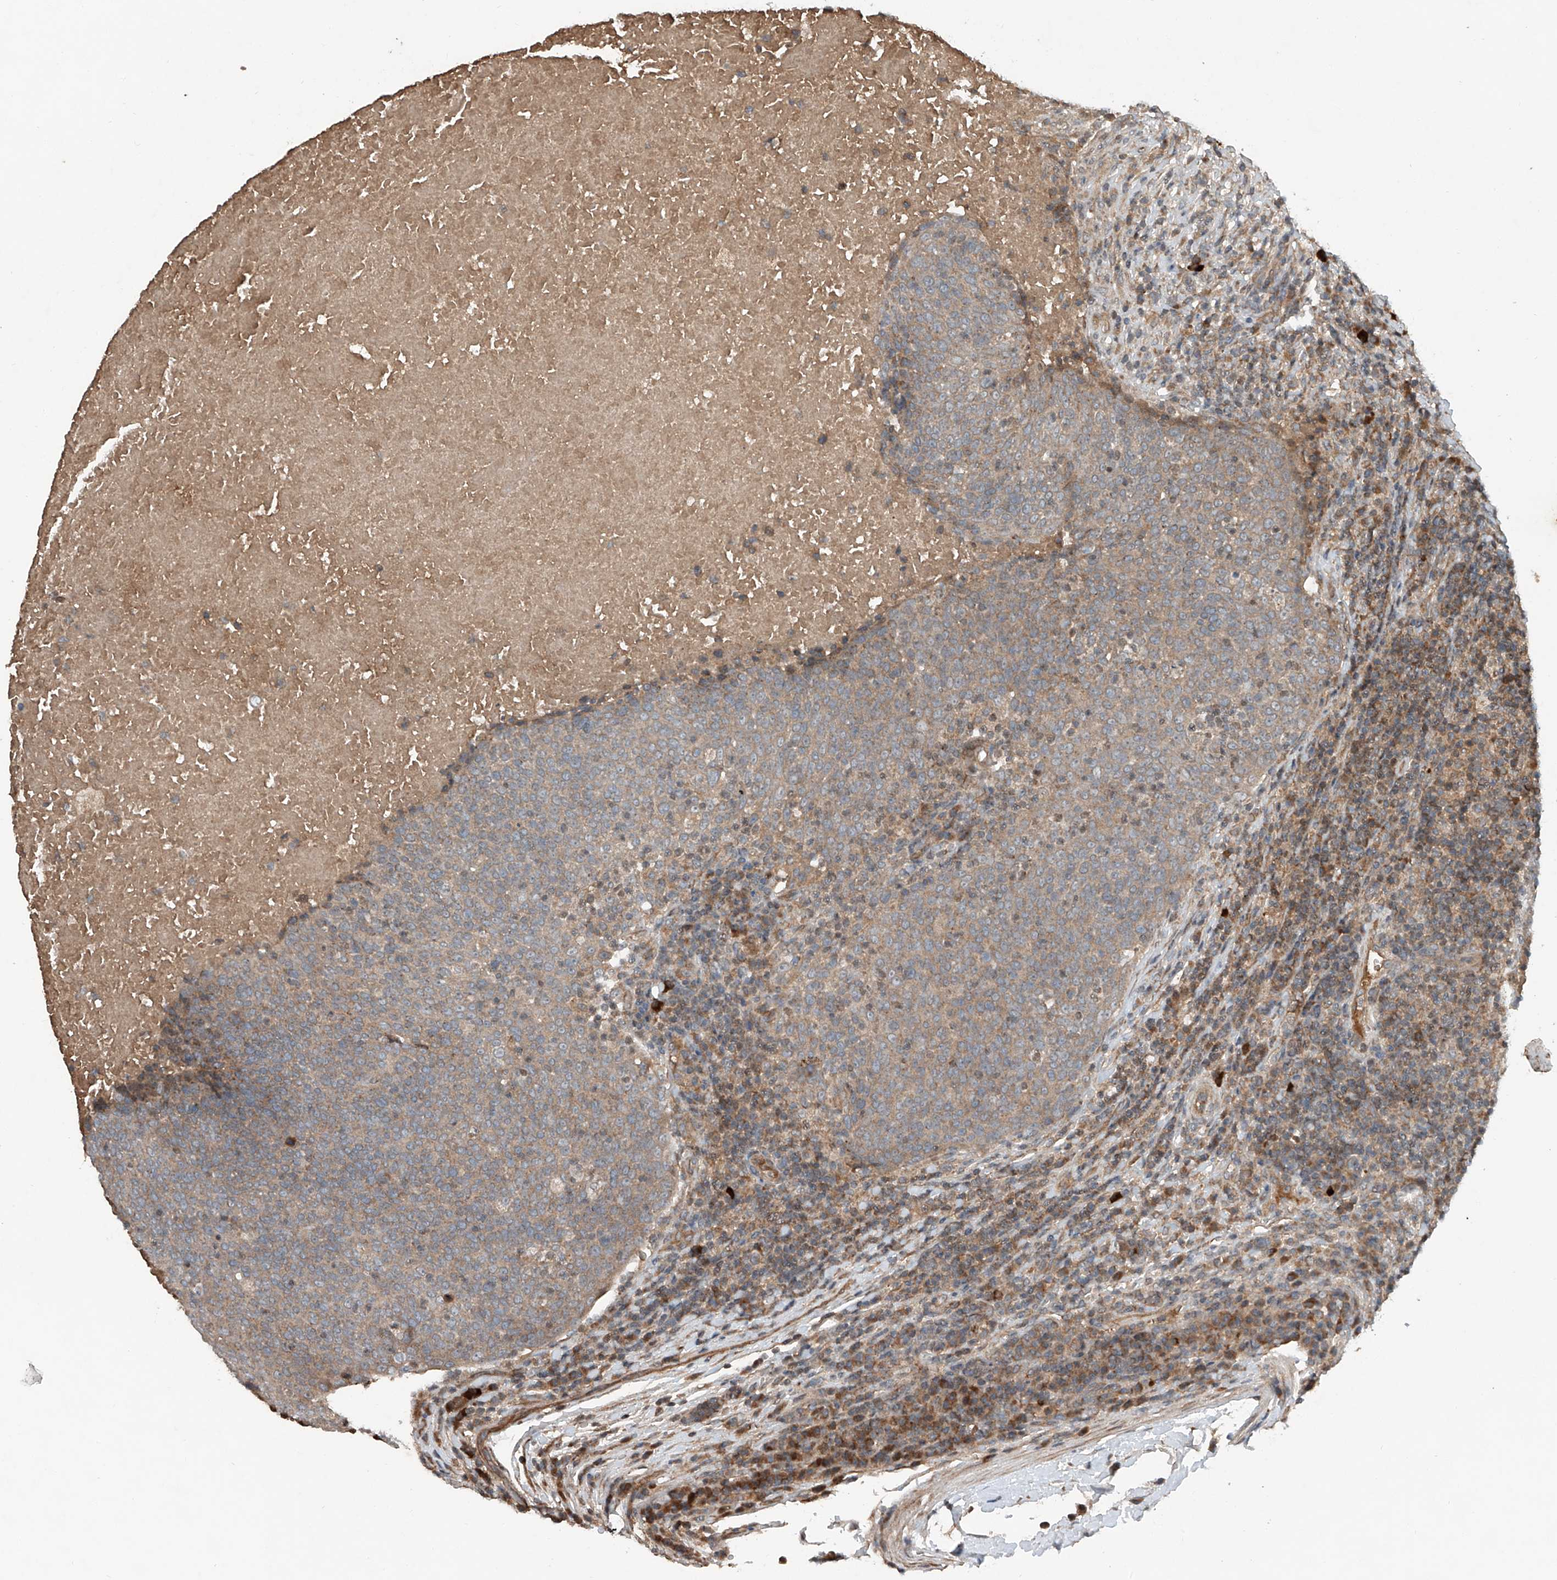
{"staining": {"intensity": "weak", "quantity": ">75%", "location": "cytoplasmic/membranous"}, "tissue": "head and neck cancer", "cell_type": "Tumor cells", "image_type": "cancer", "snomed": [{"axis": "morphology", "description": "Squamous cell carcinoma, NOS"}, {"axis": "morphology", "description": "Squamous cell carcinoma, metastatic, NOS"}, {"axis": "topography", "description": "Lymph node"}, {"axis": "topography", "description": "Head-Neck"}], "caption": "The image reveals immunohistochemical staining of head and neck cancer. There is weak cytoplasmic/membranous staining is seen in about >75% of tumor cells.", "gene": "ADAM23", "patient": {"sex": "male", "age": 62}}